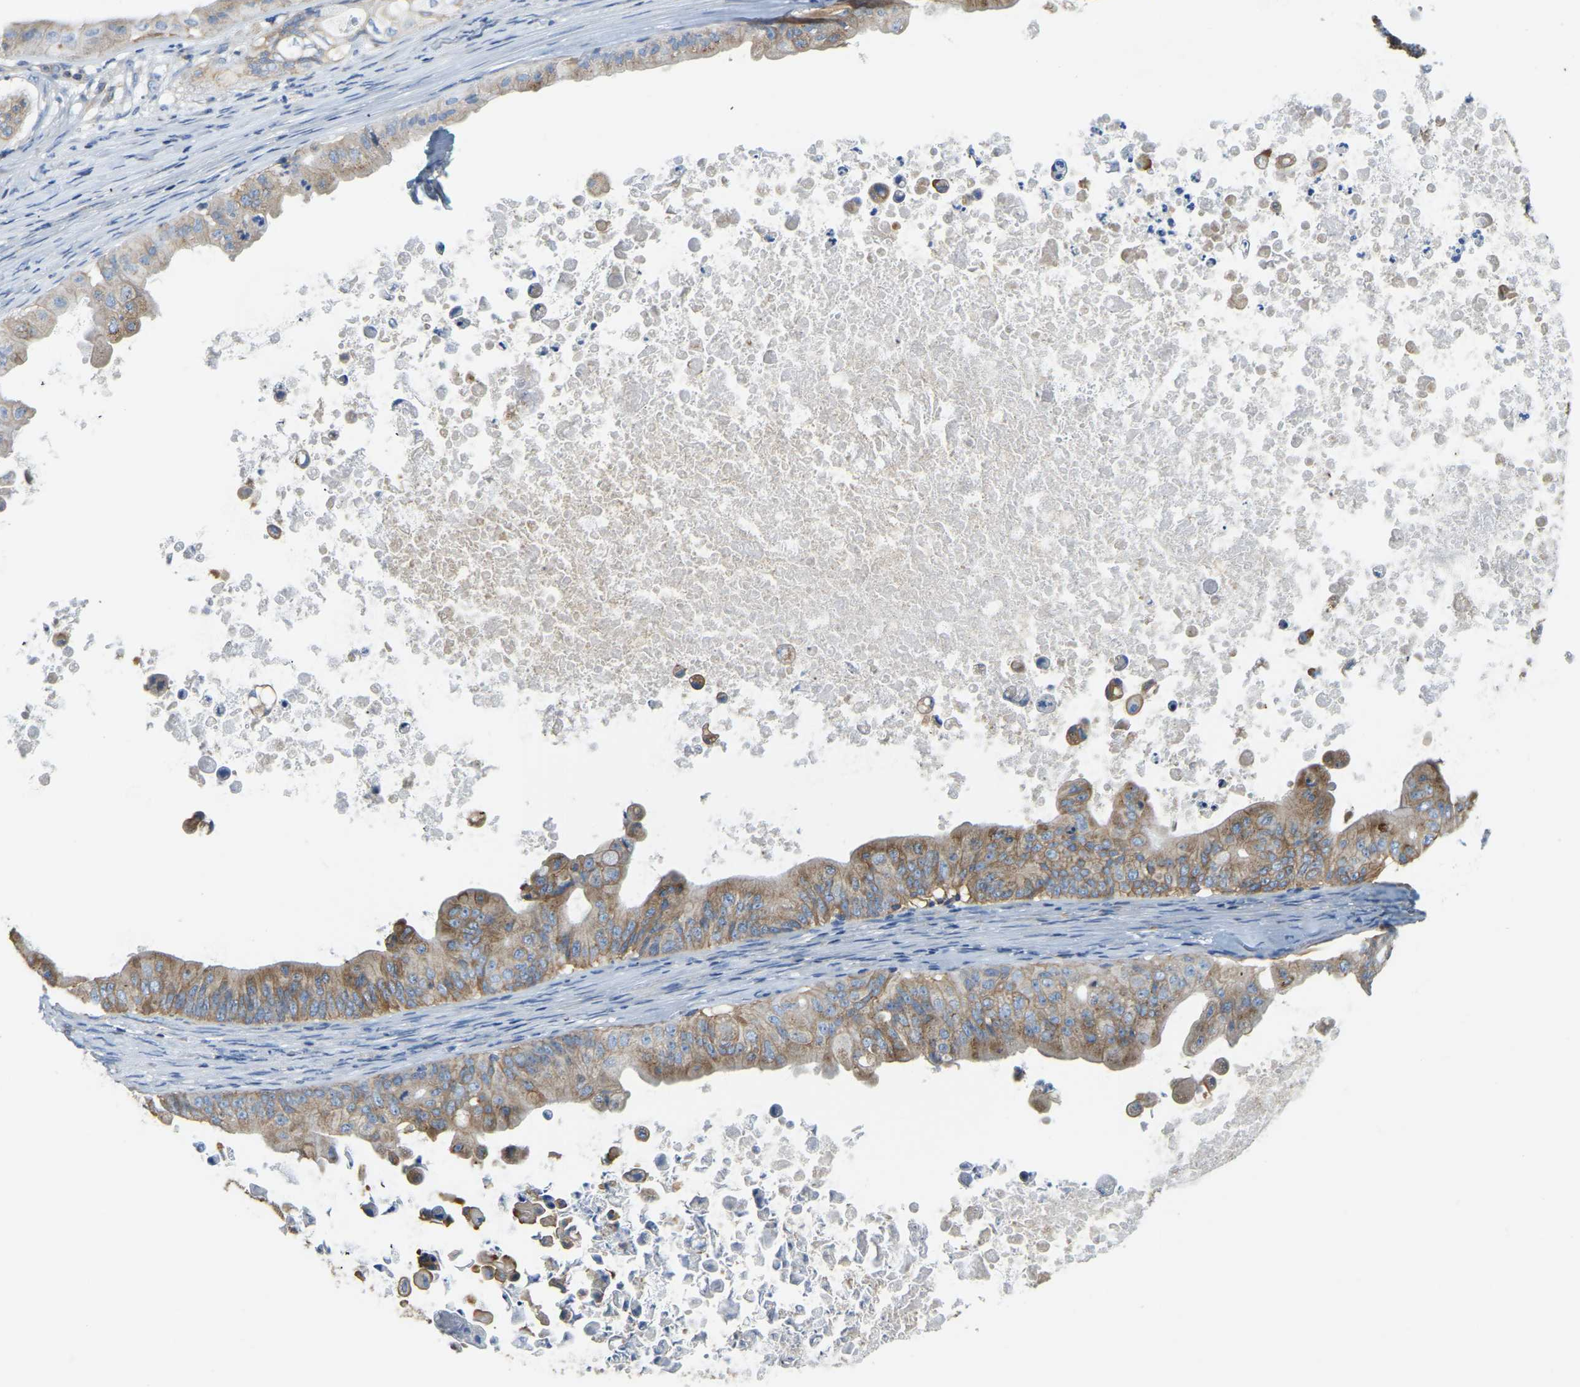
{"staining": {"intensity": "moderate", "quantity": ">75%", "location": "cytoplasmic/membranous"}, "tissue": "ovarian cancer", "cell_type": "Tumor cells", "image_type": "cancer", "snomed": [{"axis": "morphology", "description": "Cystadenocarcinoma, mucinous, NOS"}, {"axis": "topography", "description": "Ovary"}], "caption": "Protein expression analysis of human ovarian cancer reveals moderate cytoplasmic/membranous staining in about >75% of tumor cells.", "gene": "AHNAK", "patient": {"sex": "female", "age": 37}}